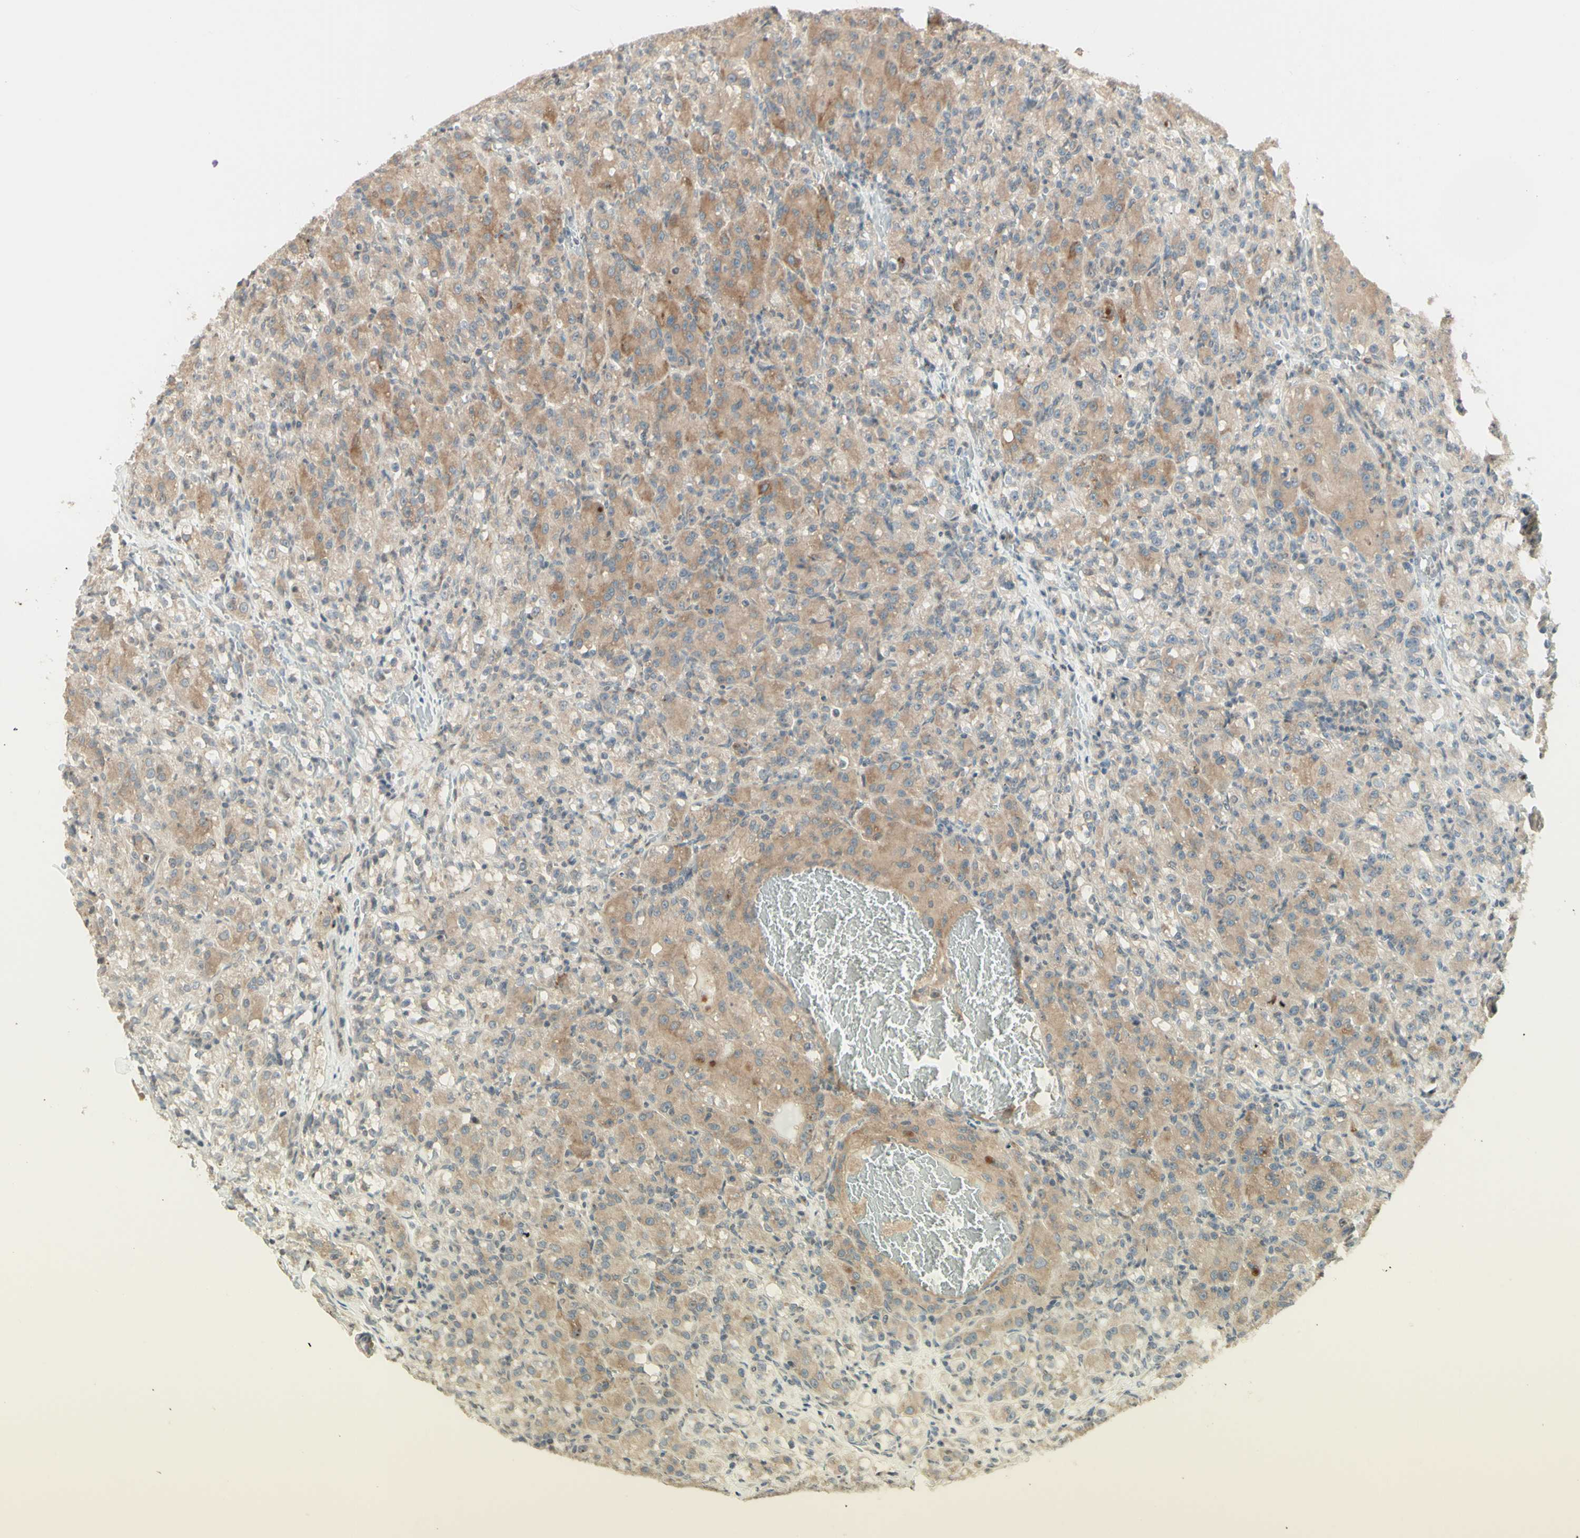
{"staining": {"intensity": "weak", "quantity": ">75%", "location": "cytoplasmic/membranous"}, "tissue": "renal cancer", "cell_type": "Tumor cells", "image_type": "cancer", "snomed": [{"axis": "morphology", "description": "Adenocarcinoma, NOS"}, {"axis": "topography", "description": "Kidney"}], "caption": "Immunohistochemical staining of human renal cancer (adenocarcinoma) displays weak cytoplasmic/membranous protein staining in approximately >75% of tumor cells. The staining is performed using DAB brown chromogen to label protein expression. The nuclei are counter-stained blue using hematoxylin.", "gene": "ZW10", "patient": {"sex": "male", "age": 61}}